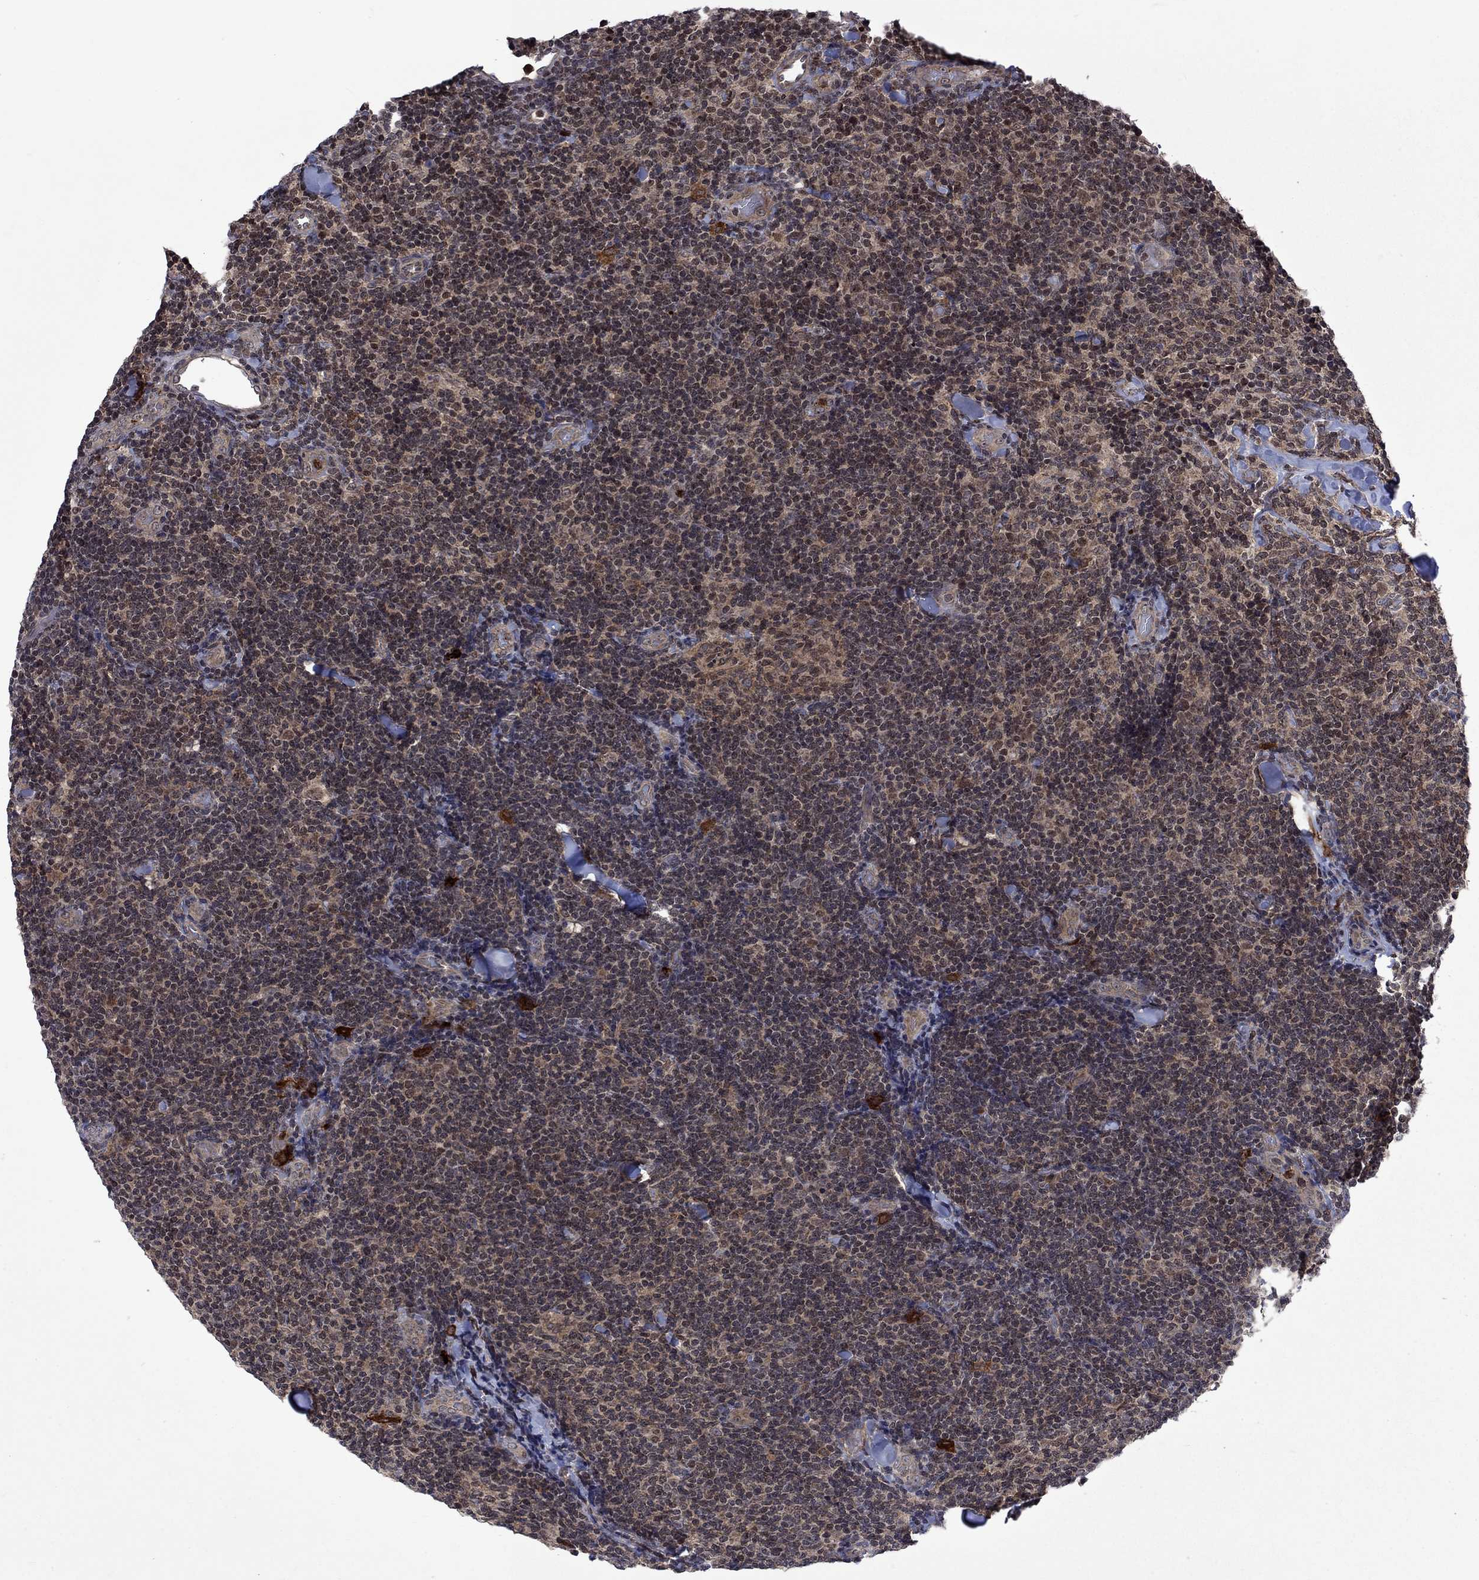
{"staining": {"intensity": "negative", "quantity": "none", "location": "none"}, "tissue": "lymphoma", "cell_type": "Tumor cells", "image_type": "cancer", "snomed": [{"axis": "morphology", "description": "Malignant lymphoma, non-Hodgkin's type, Low grade"}, {"axis": "topography", "description": "Lymph node"}], "caption": "IHC histopathology image of neoplastic tissue: human malignant lymphoma, non-Hodgkin's type (low-grade) stained with DAB (3,3'-diaminobenzidine) reveals no significant protein staining in tumor cells.", "gene": "TMEM33", "patient": {"sex": "female", "age": 56}}